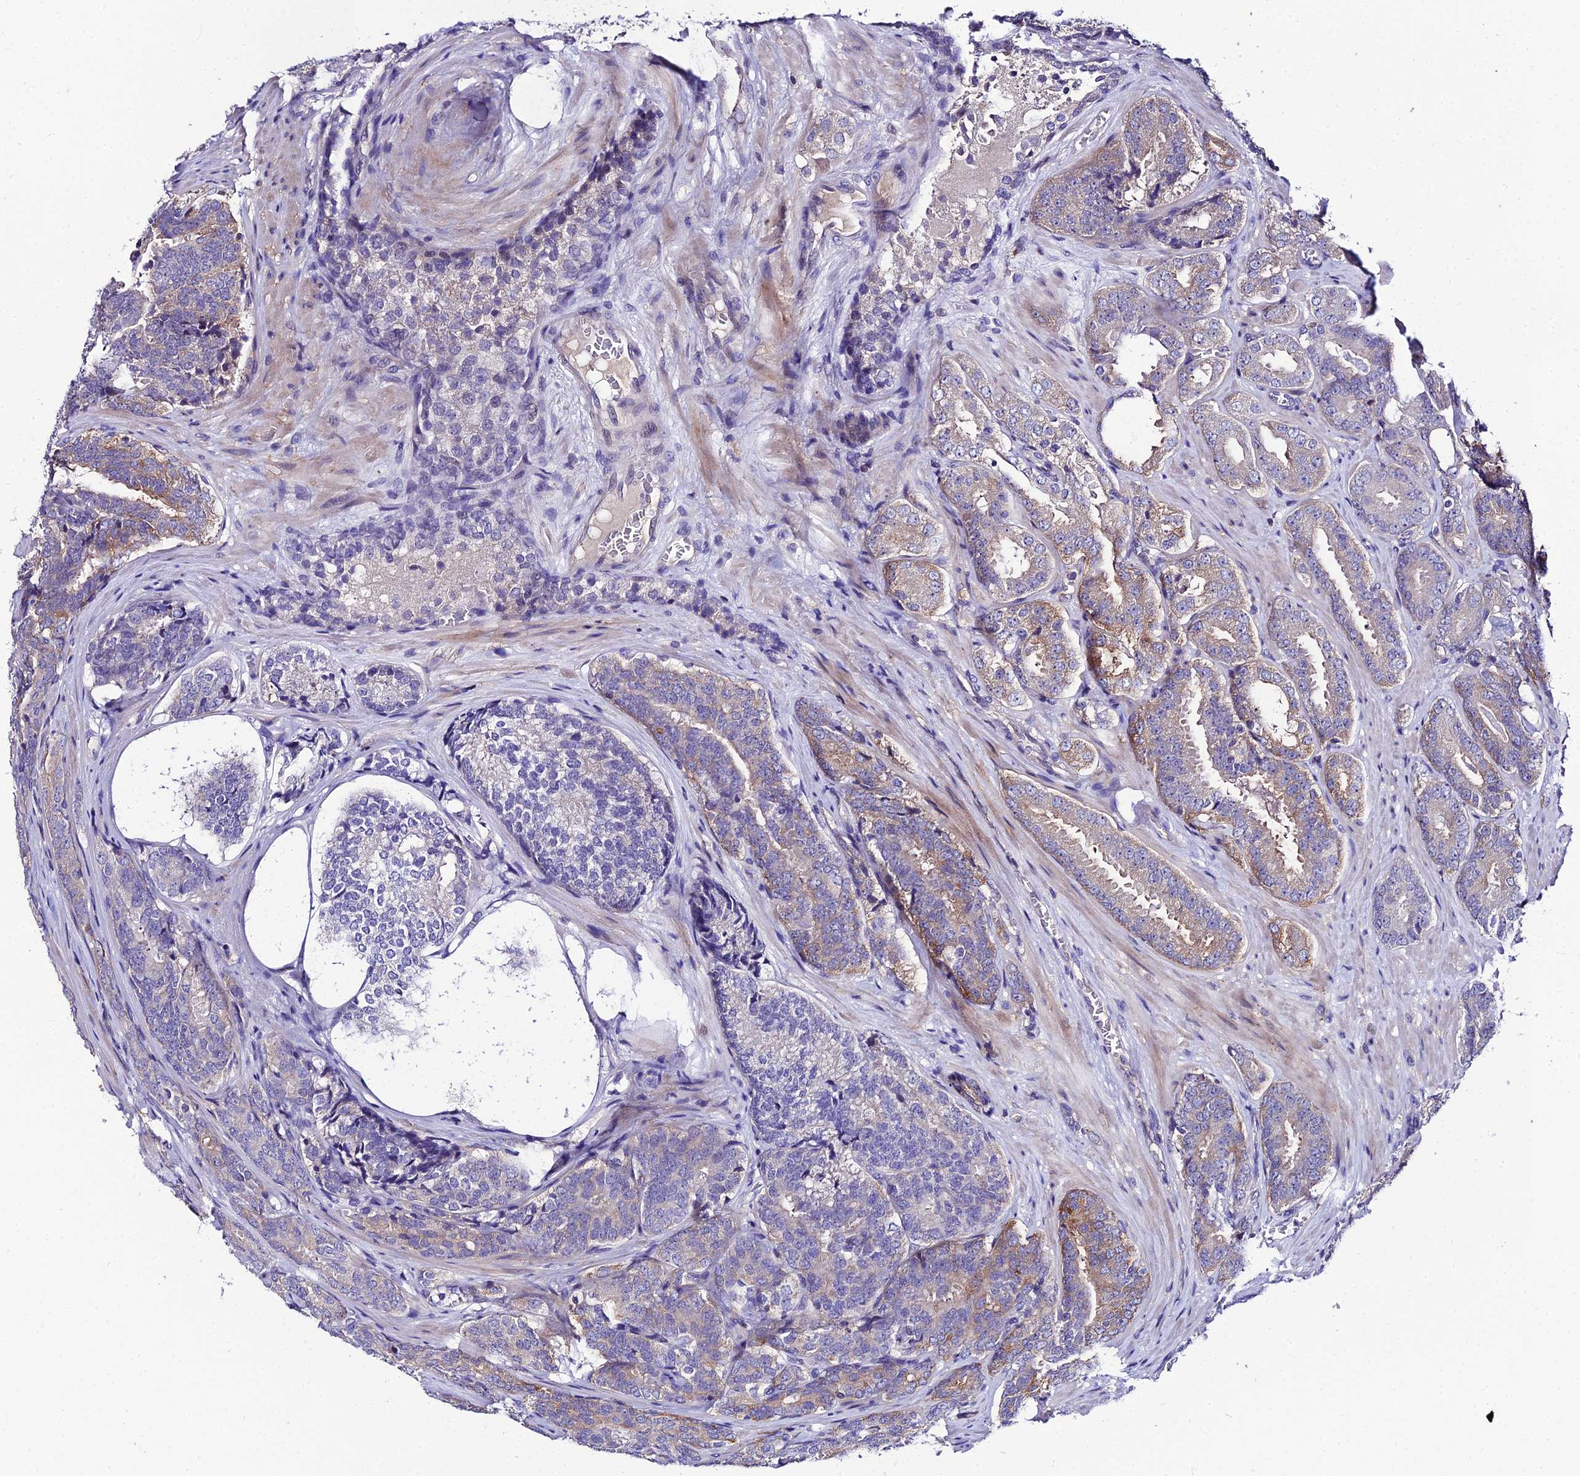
{"staining": {"intensity": "weak", "quantity": "25%-75%", "location": "cytoplasmic/membranous"}, "tissue": "prostate cancer", "cell_type": "Tumor cells", "image_type": "cancer", "snomed": [{"axis": "morphology", "description": "Adenocarcinoma, High grade"}, {"axis": "topography", "description": "Prostate"}], "caption": "Immunohistochemical staining of prostate cancer exhibits weak cytoplasmic/membranous protein staining in approximately 25%-75% of tumor cells. (Stains: DAB in brown, nuclei in blue, Microscopy: brightfield microscopy at high magnification).", "gene": "SHQ1", "patient": {"sex": "male", "age": 63}}